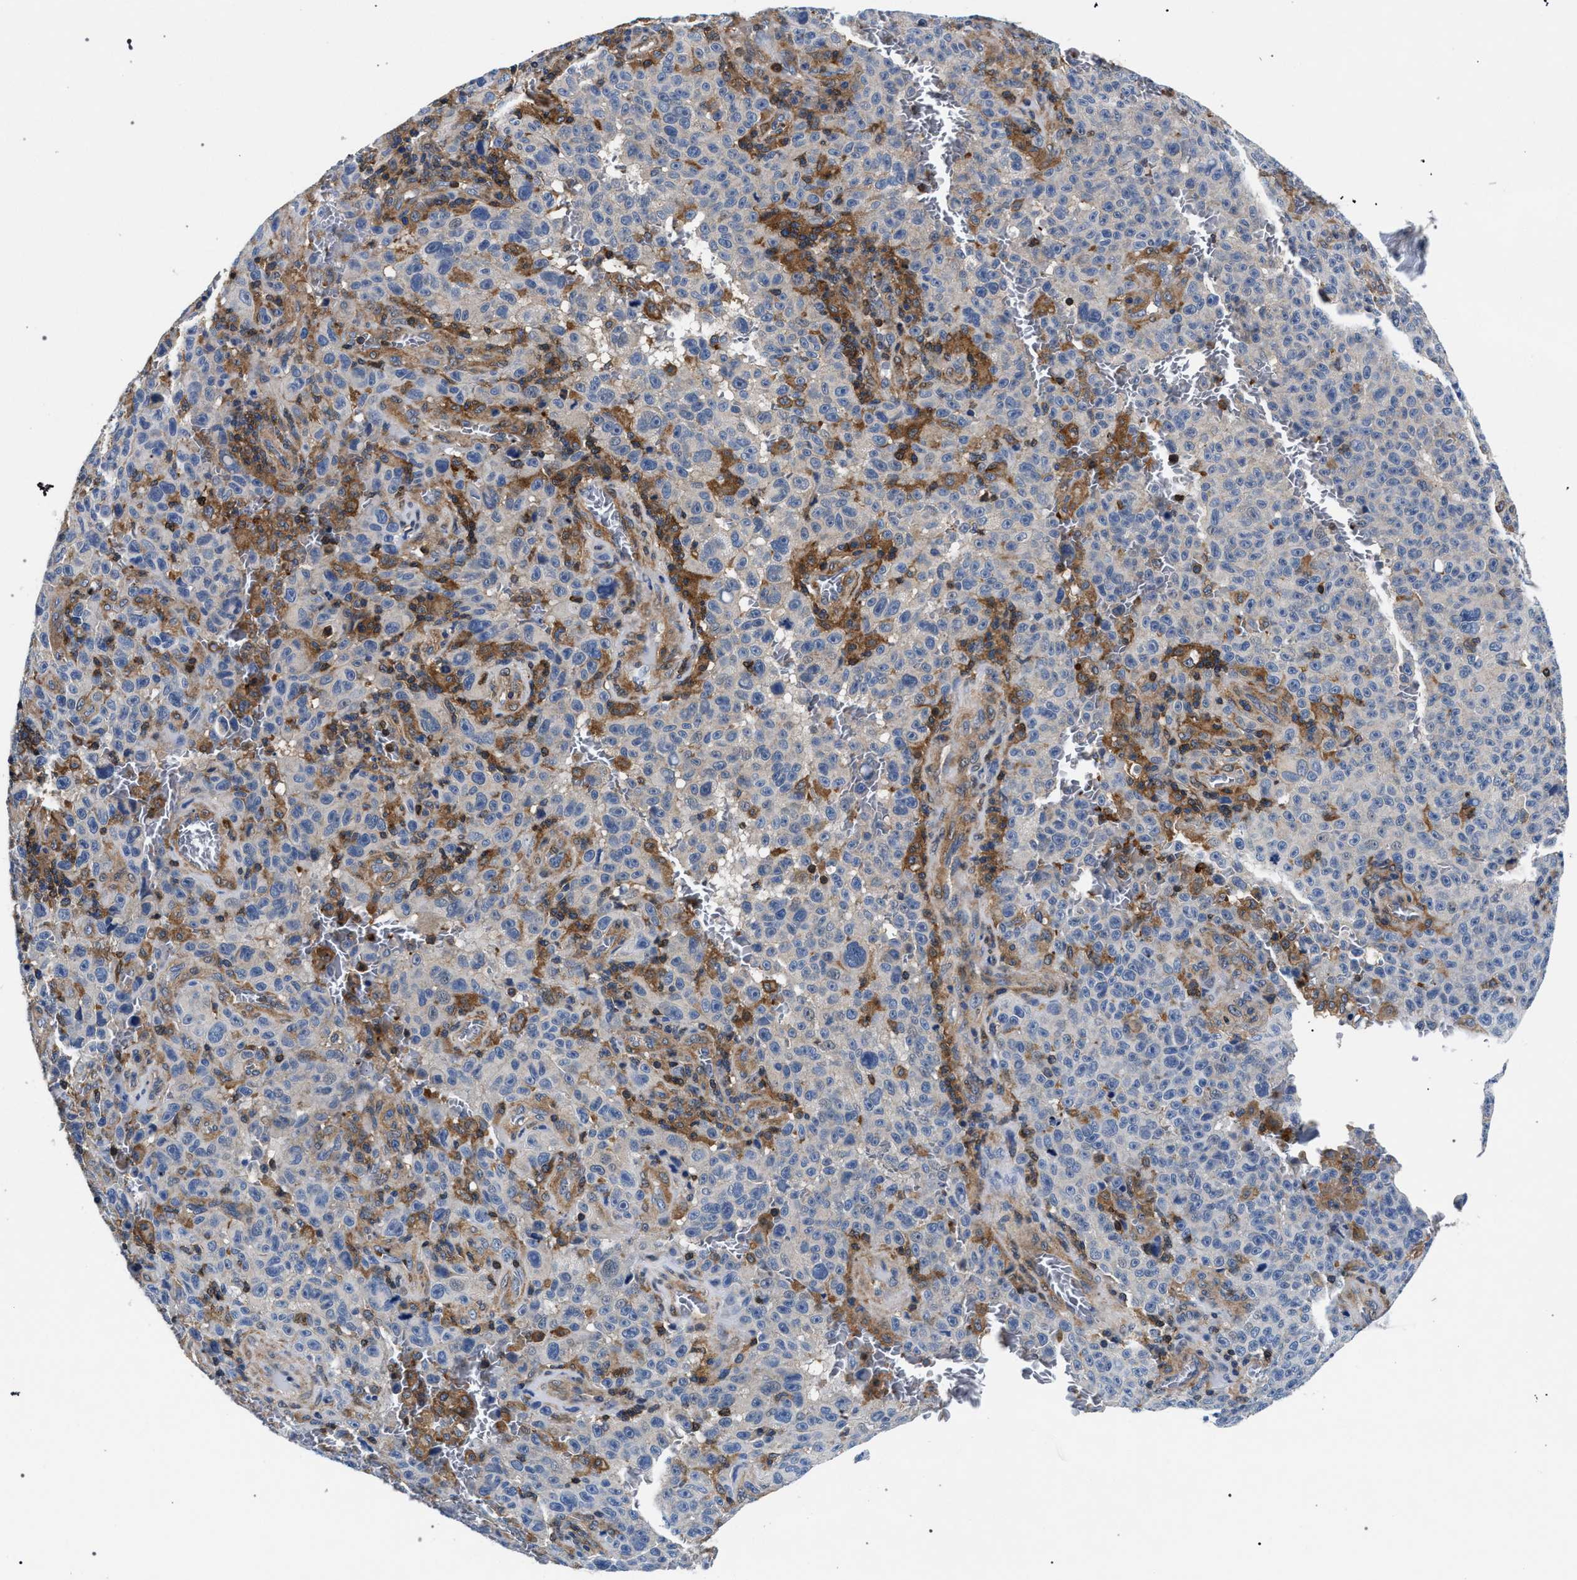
{"staining": {"intensity": "negative", "quantity": "none", "location": "none"}, "tissue": "melanoma", "cell_type": "Tumor cells", "image_type": "cancer", "snomed": [{"axis": "morphology", "description": "Malignant melanoma, NOS"}, {"axis": "topography", "description": "Skin"}], "caption": "Immunohistochemistry (IHC) histopathology image of human melanoma stained for a protein (brown), which displays no staining in tumor cells.", "gene": "LASP1", "patient": {"sex": "female", "age": 82}}